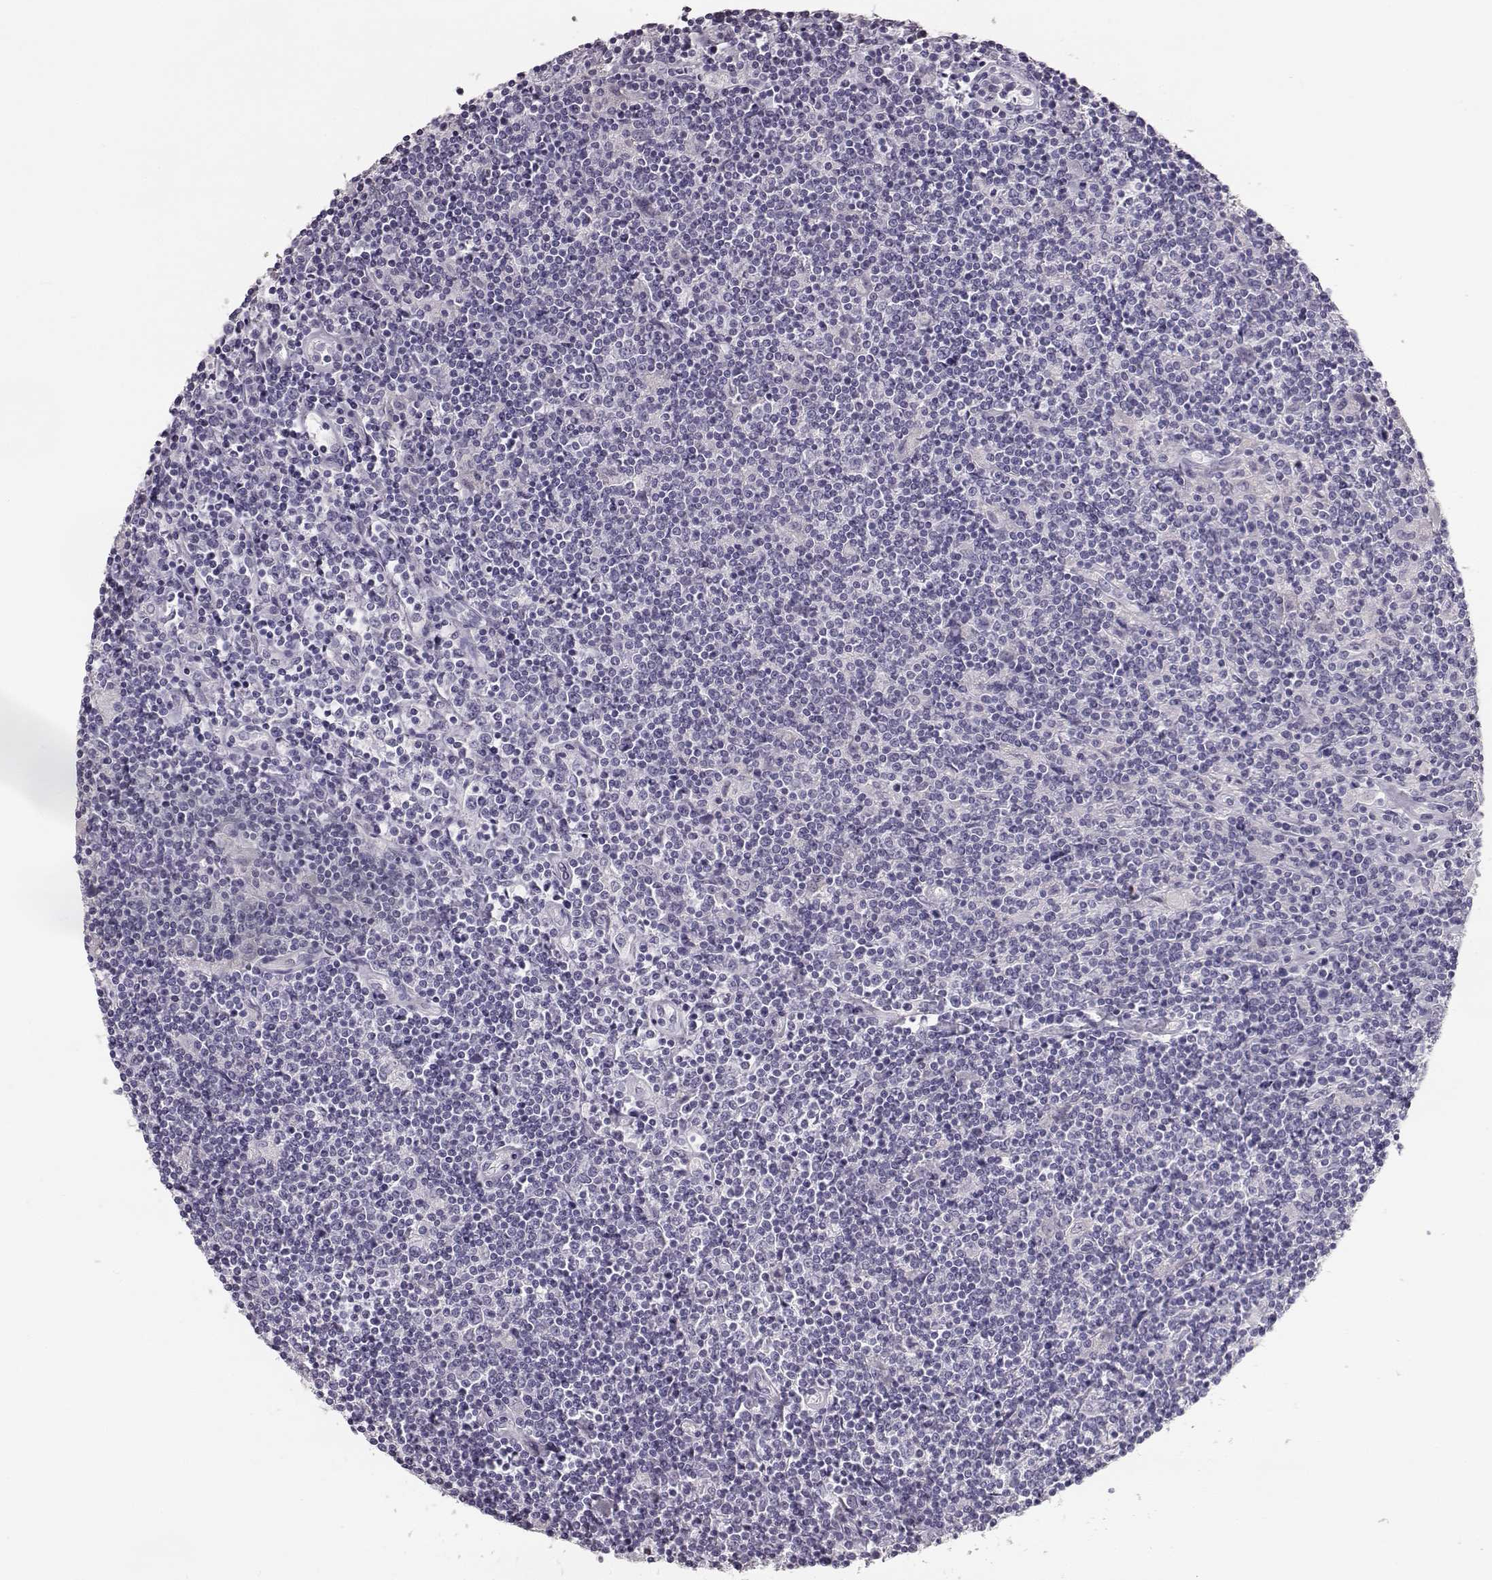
{"staining": {"intensity": "negative", "quantity": "none", "location": "none"}, "tissue": "lymphoma", "cell_type": "Tumor cells", "image_type": "cancer", "snomed": [{"axis": "morphology", "description": "Hodgkin's disease, NOS"}, {"axis": "topography", "description": "Lymph node"}], "caption": "This is an IHC histopathology image of Hodgkin's disease. There is no staining in tumor cells.", "gene": "NPTXR", "patient": {"sex": "male", "age": 40}}